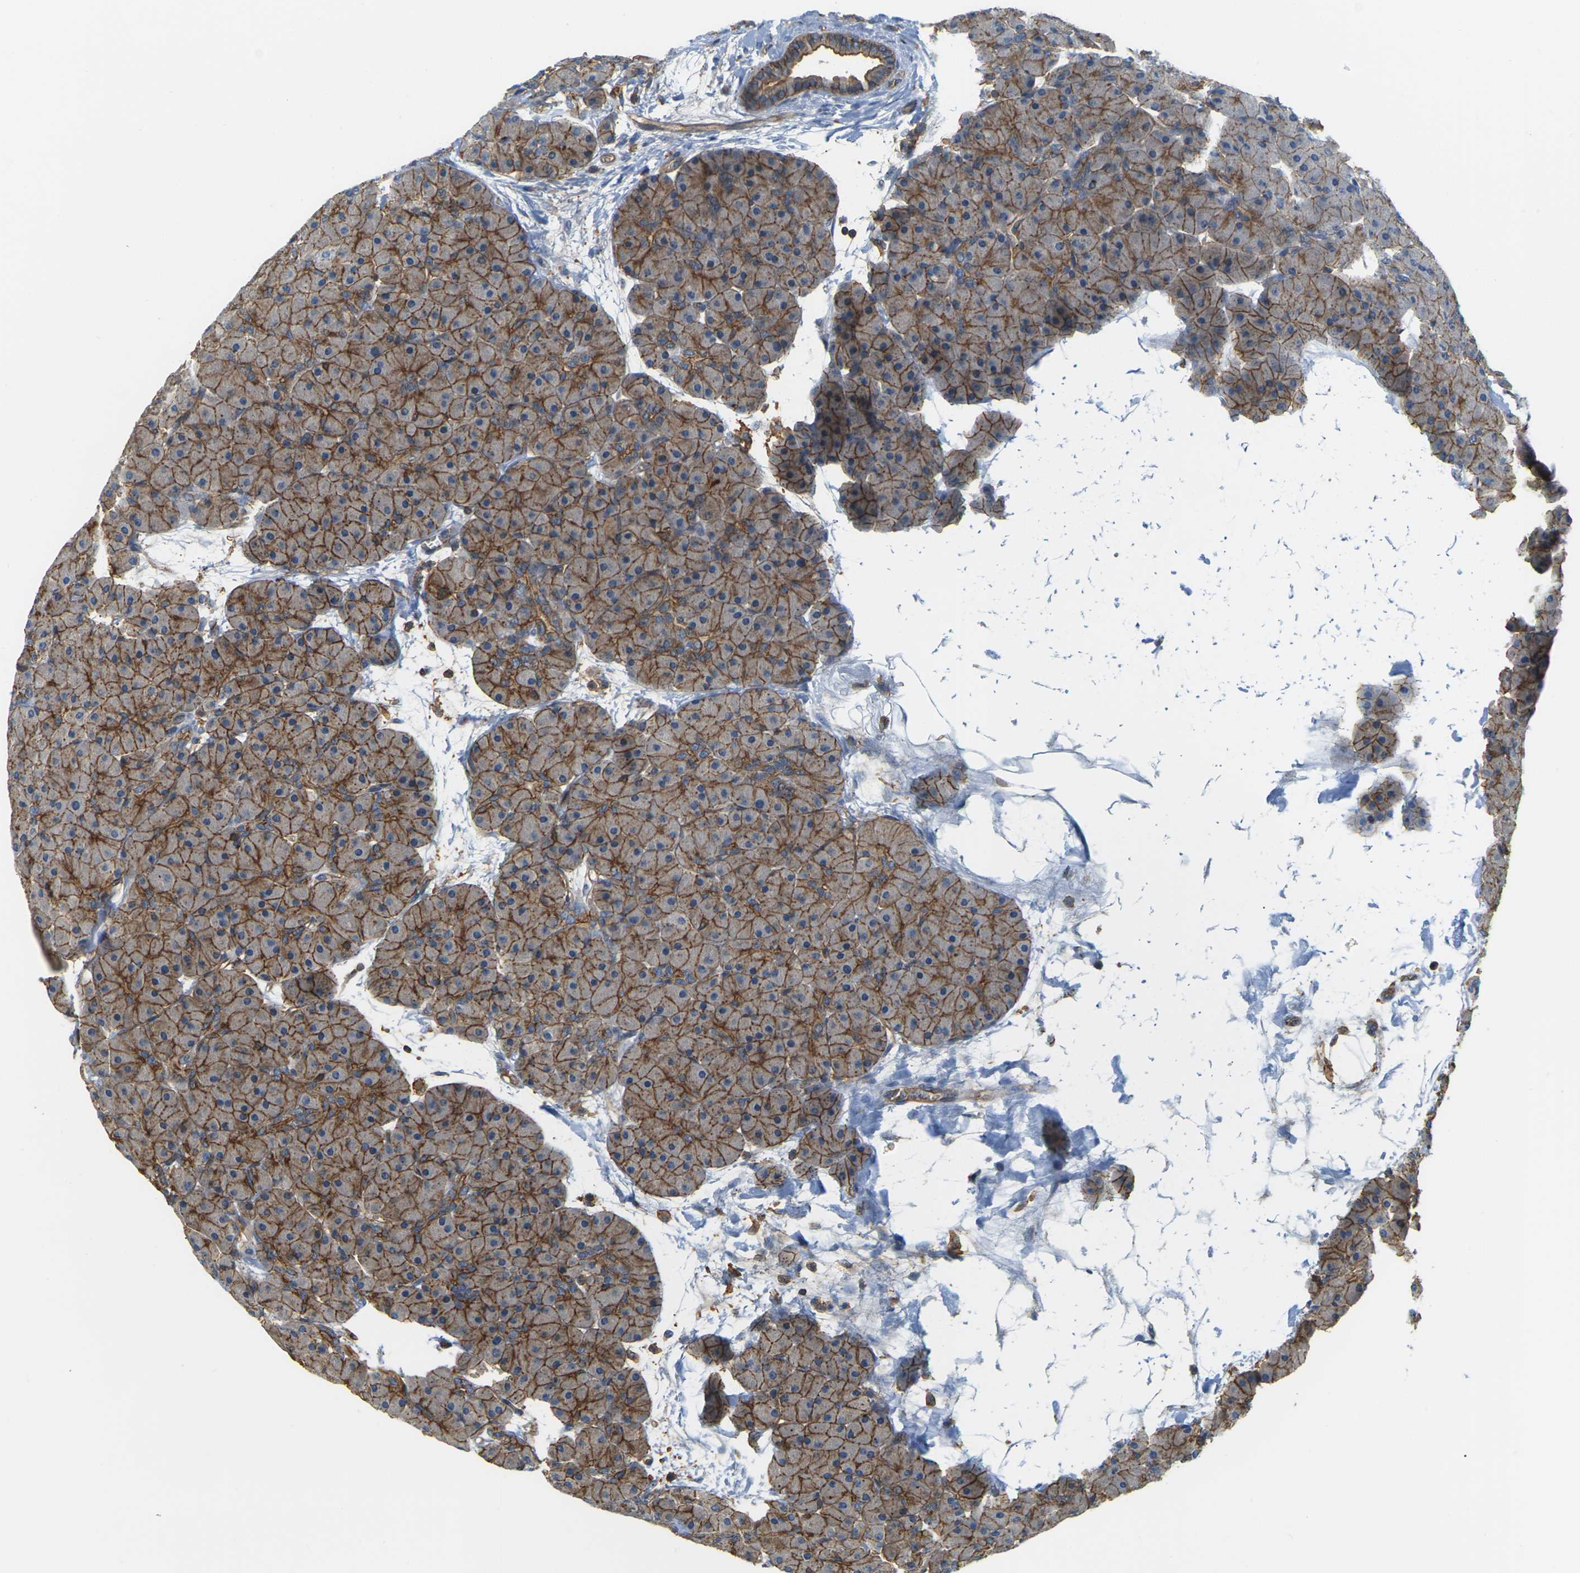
{"staining": {"intensity": "moderate", "quantity": ">75%", "location": "cytoplasmic/membranous"}, "tissue": "pancreas", "cell_type": "Exocrine glandular cells", "image_type": "normal", "snomed": [{"axis": "morphology", "description": "Normal tissue, NOS"}, {"axis": "topography", "description": "Pancreas"}], "caption": "Pancreas stained with DAB immunohistochemistry (IHC) reveals medium levels of moderate cytoplasmic/membranous expression in about >75% of exocrine glandular cells.", "gene": "IQGAP1", "patient": {"sex": "male", "age": 66}}